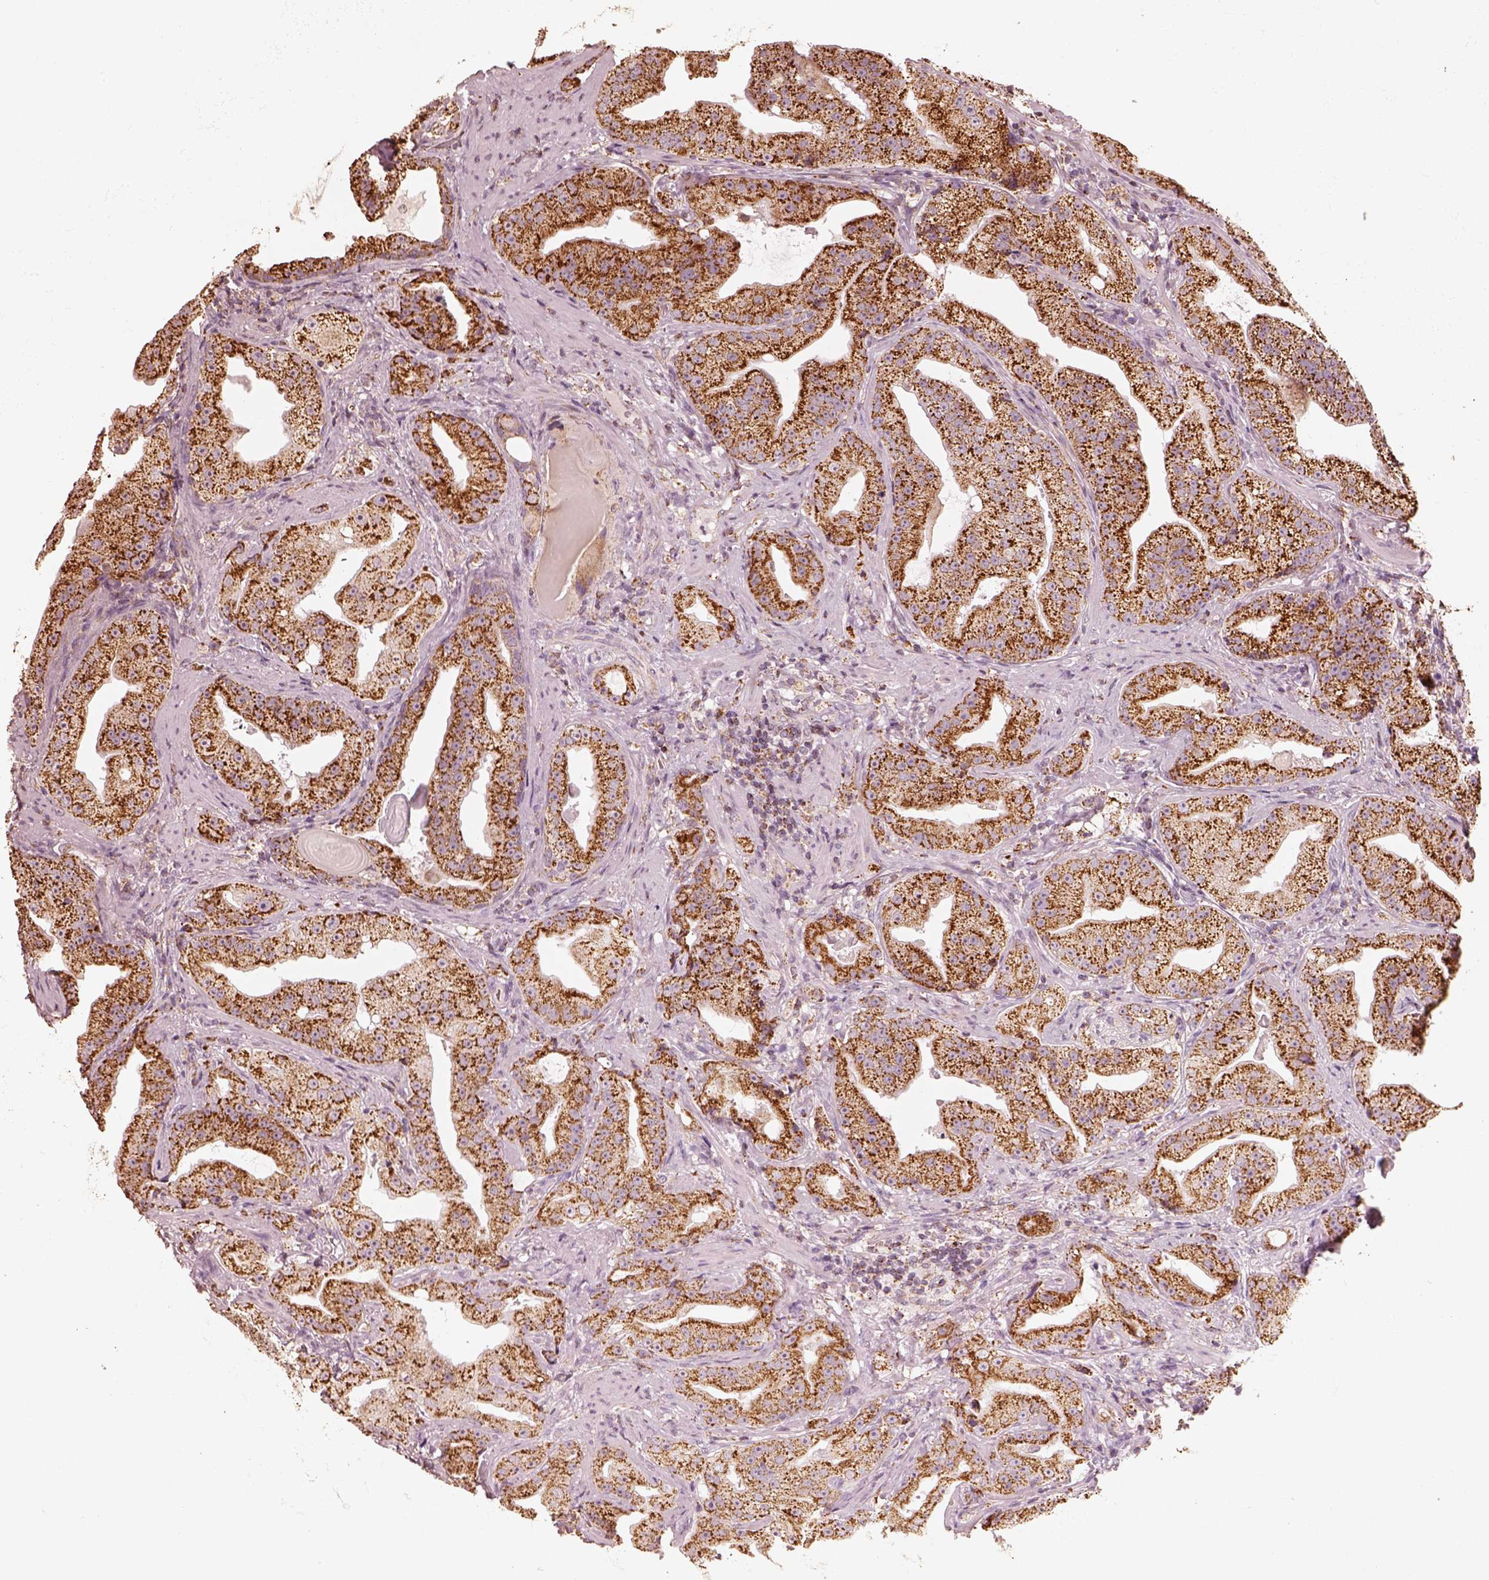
{"staining": {"intensity": "strong", "quantity": ">75%", "location": "cytoplasmic/membranous"}, "tissue": "prostate cancer", "cell_type": "Tumor cells", "image_type": "cancer", "snomed": [{"axis": "morphology", "description": "Adenocarcinoma, Low grade"}, {"axis": "topography", "description": "Prostate"}], "caption": "Immunohistochemistry (IHC) (DAB) staining of prostate cancer shows strong cytoplasmic/membranous protein staining in approximately >75% of tumor cells.", "gene": "ENTPD6", "patient": {"sex": "male", "age": 62}}